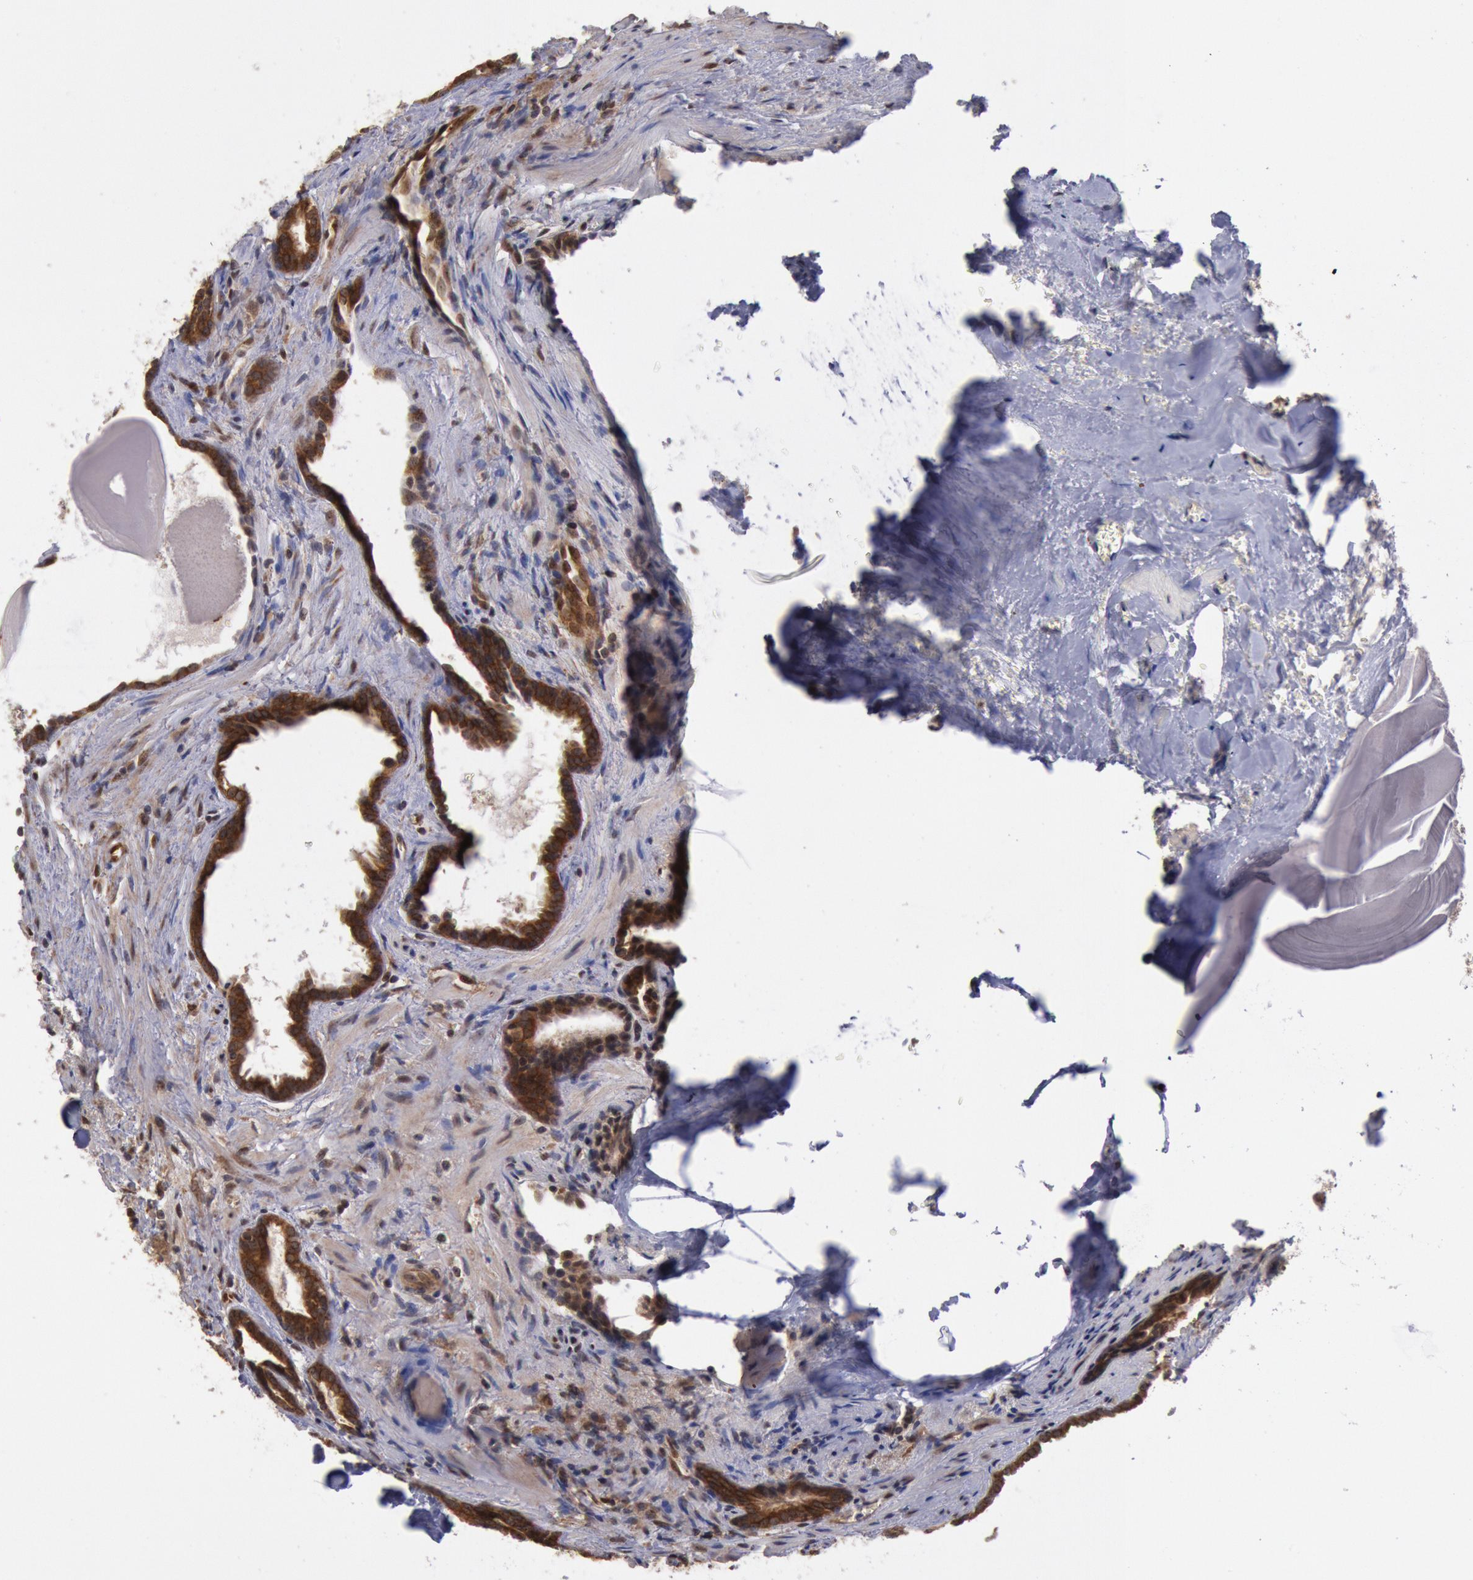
{"staining": {"intensity": "strong", "quantity": ">75%", "location": "cytoplasmic/membranous"}, "tissue": "prostate cancer", "cell_type": "Tumor cells", "image_type": "cancer", "snomed": [{"axis": "morphology", "description": "Adenocarcinoma, Medium grade"}, {"axis": "topography", "description": "Prostate"}], "caption": "Immunohistochemistry (IHC) histopathology image of human prostate cancer stained for a protein (brown), which shows high levels of strong cytoplasmic/membranous expression in about >75% of tumor cells.", "gene": "STX17", "patient": {"sex": "male", "age": 64}}